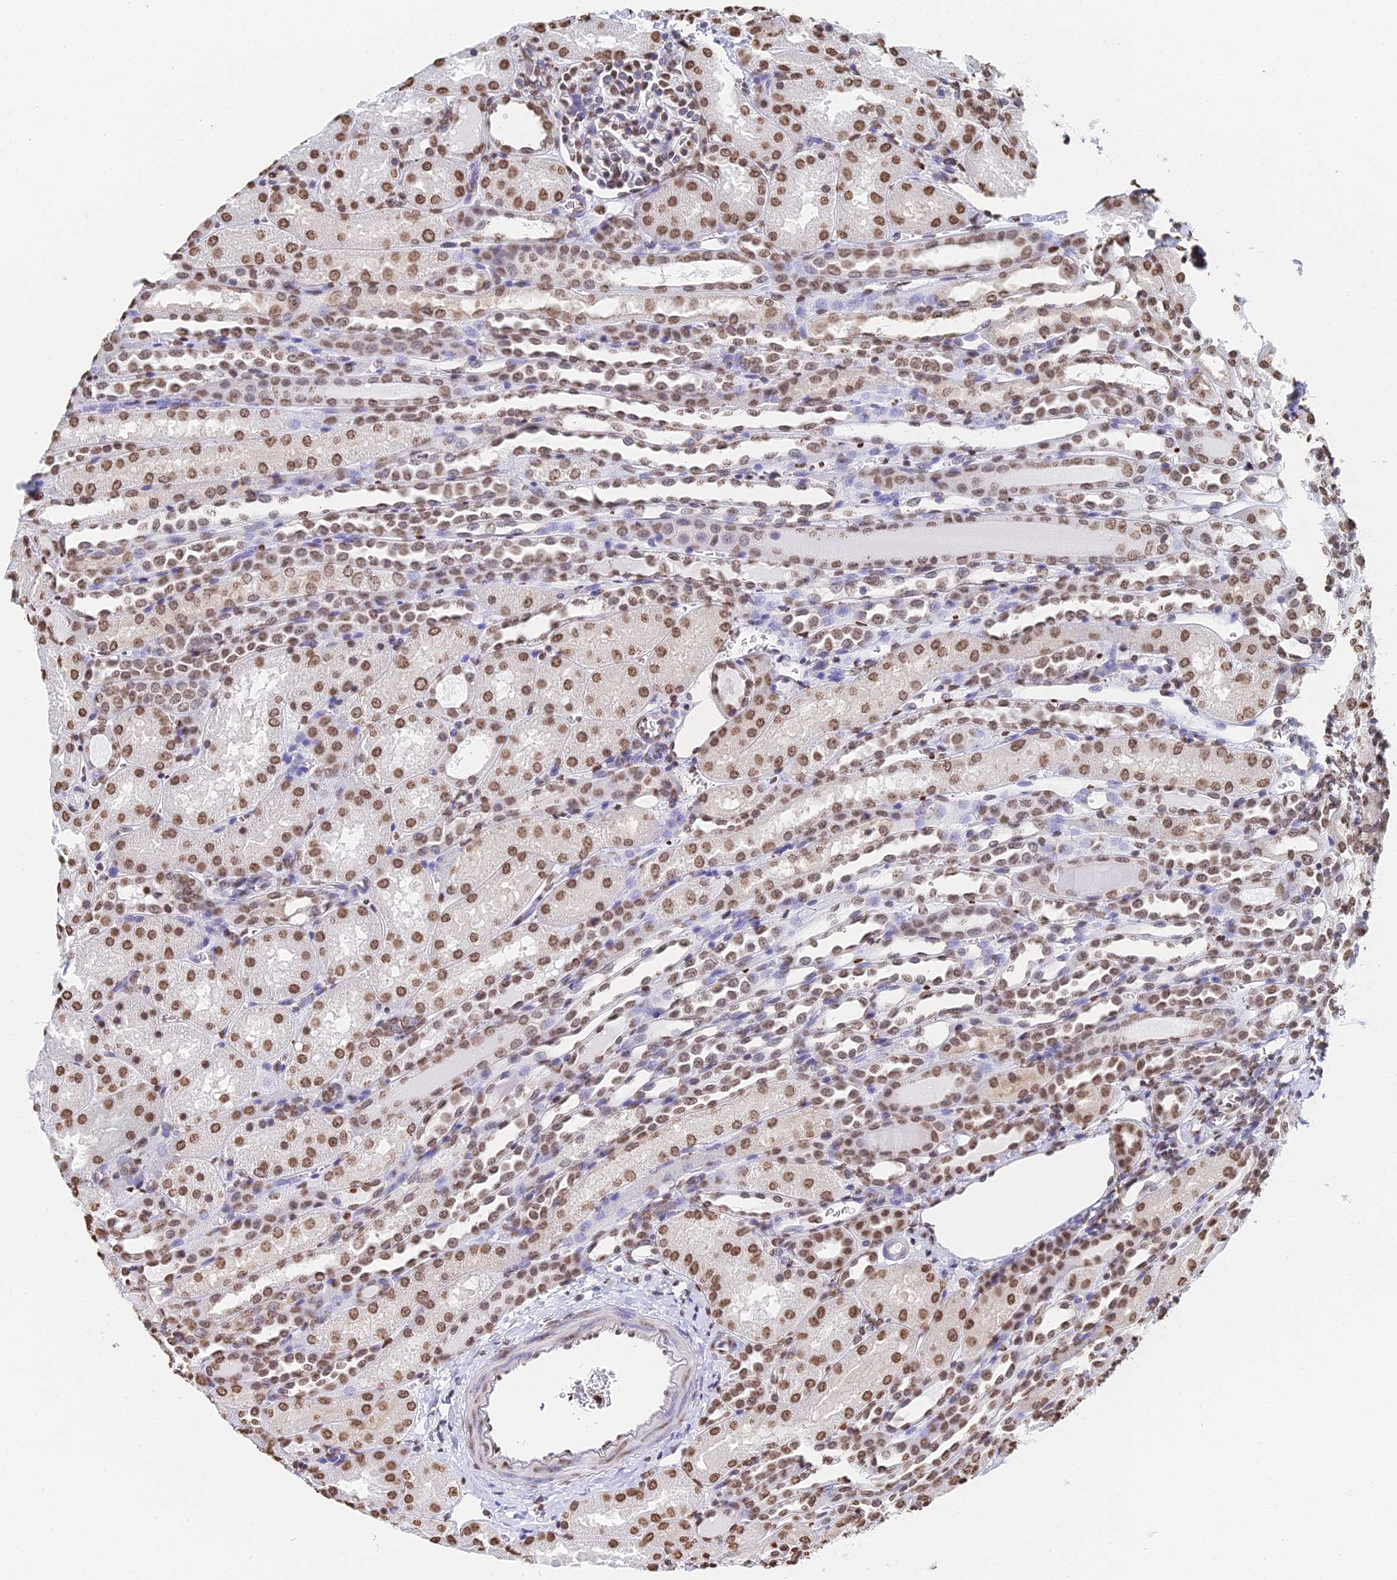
{"staining": {"intensity": "moderate", "quantity": "25%-75%", "location": "nuclear"}, "tissue": "kidney", "cell_type": "Cells in glomeruli", "image_type": "normal", "snomed": [{"axis": "morphology", "description": "Normal tissue, NOS"}, {"axis": "topography", "description": "Kidney"}], "caption": "The image reveals staining of normal kidney, revealing moderate nuclear protein expression (brown color) within cells in glomeruli.", "gene": "GBP3", "patient": {"sex": "male", "age": 1}}